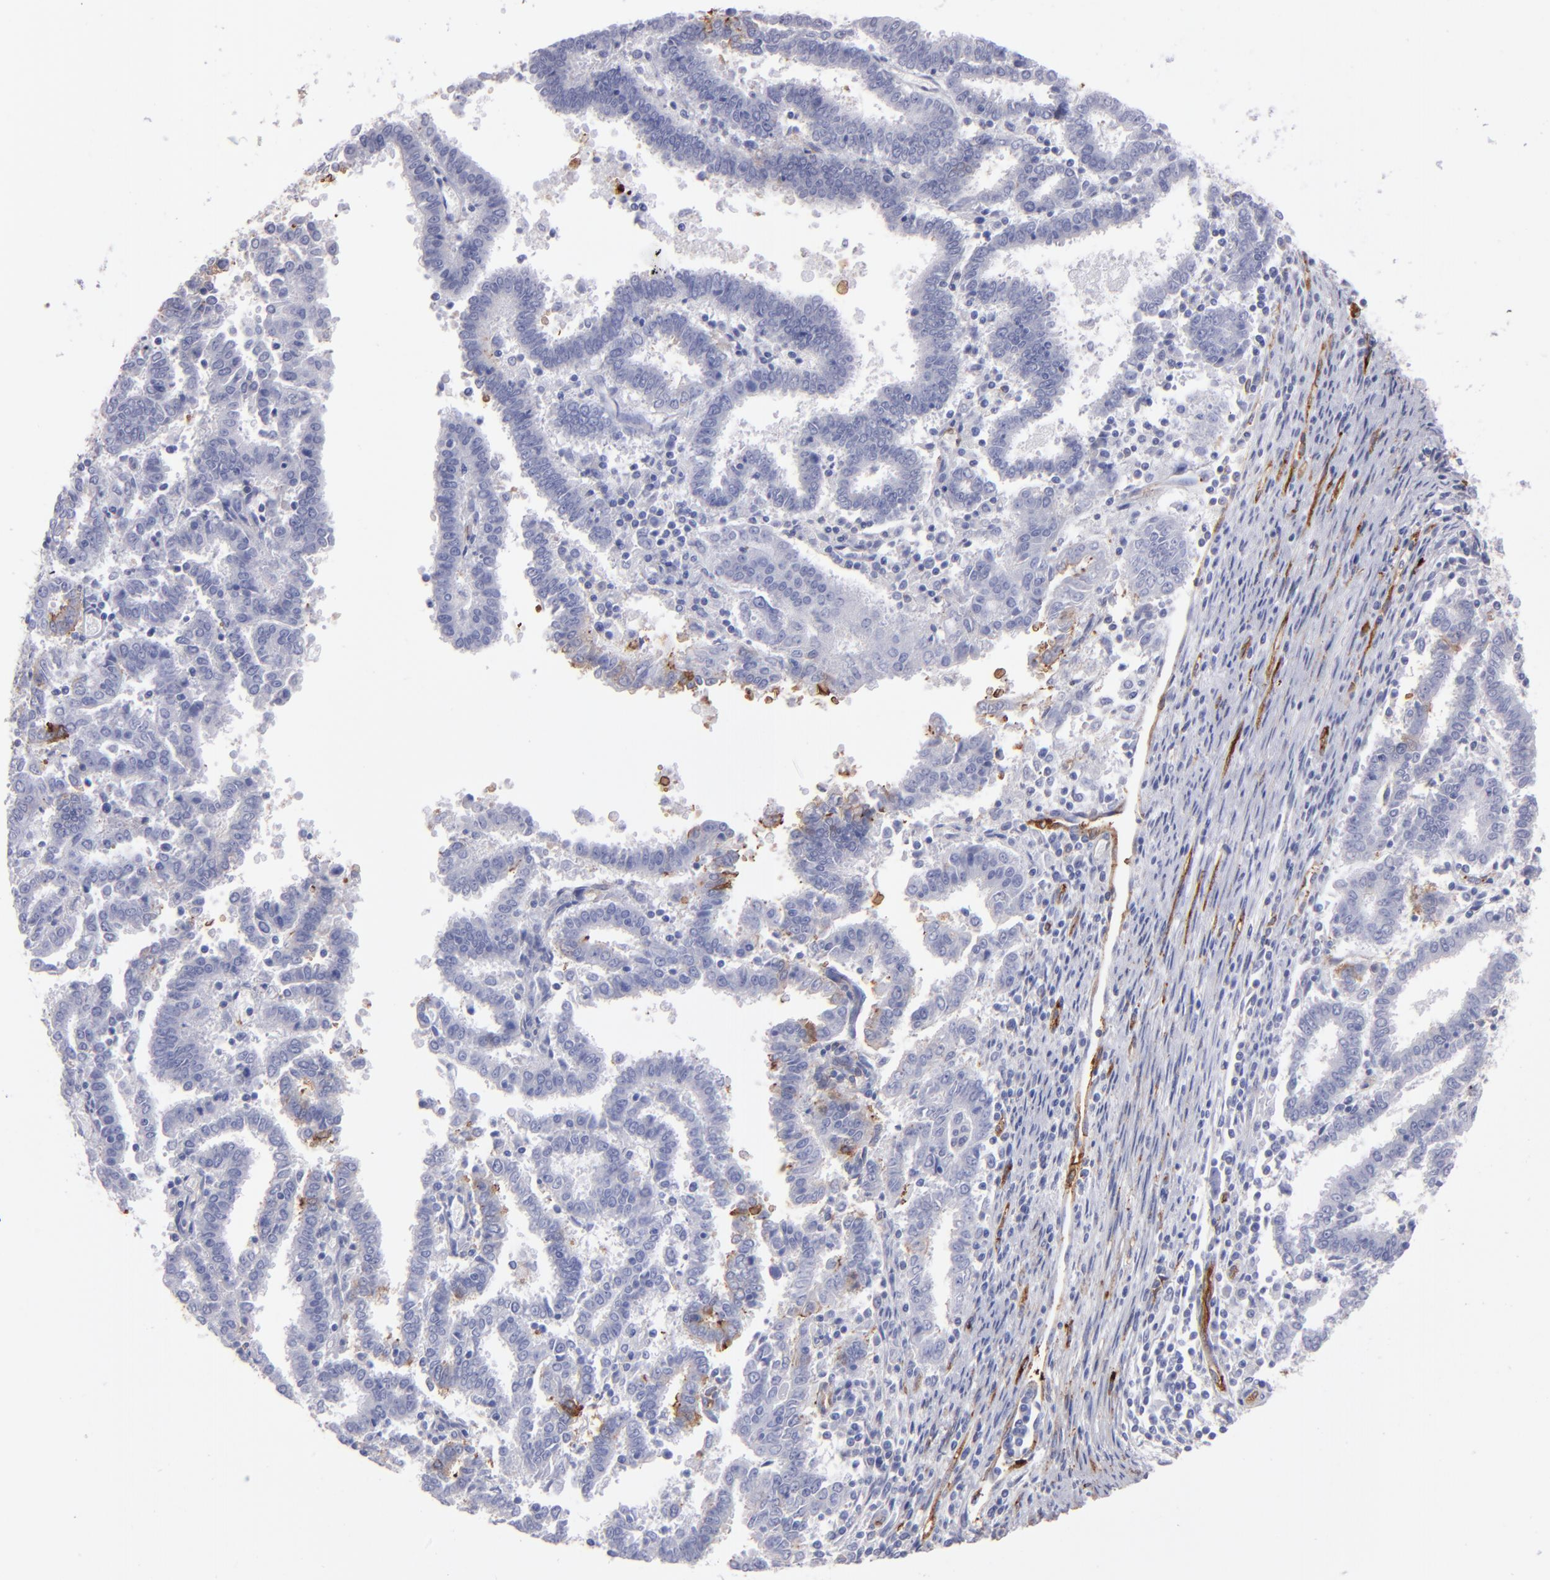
{"staining": {"intensity": "negative", "quantity": "none", "location": "none"}, "tissue": "endometrial cancer", "cell_type": "Tumor cells", "image_type": "cancer", "snomed": [{"axis": "morphology", "description": "Adenocarcinoma, NOS"}, {"axis": "topography", "description": "Uterus"}], "caption": "Tumor cells are negative for protein expression in human endometrial adenocarcinoma.", "gene": "AHNAK2", "patient": {"sex": "female", "age": 83}}